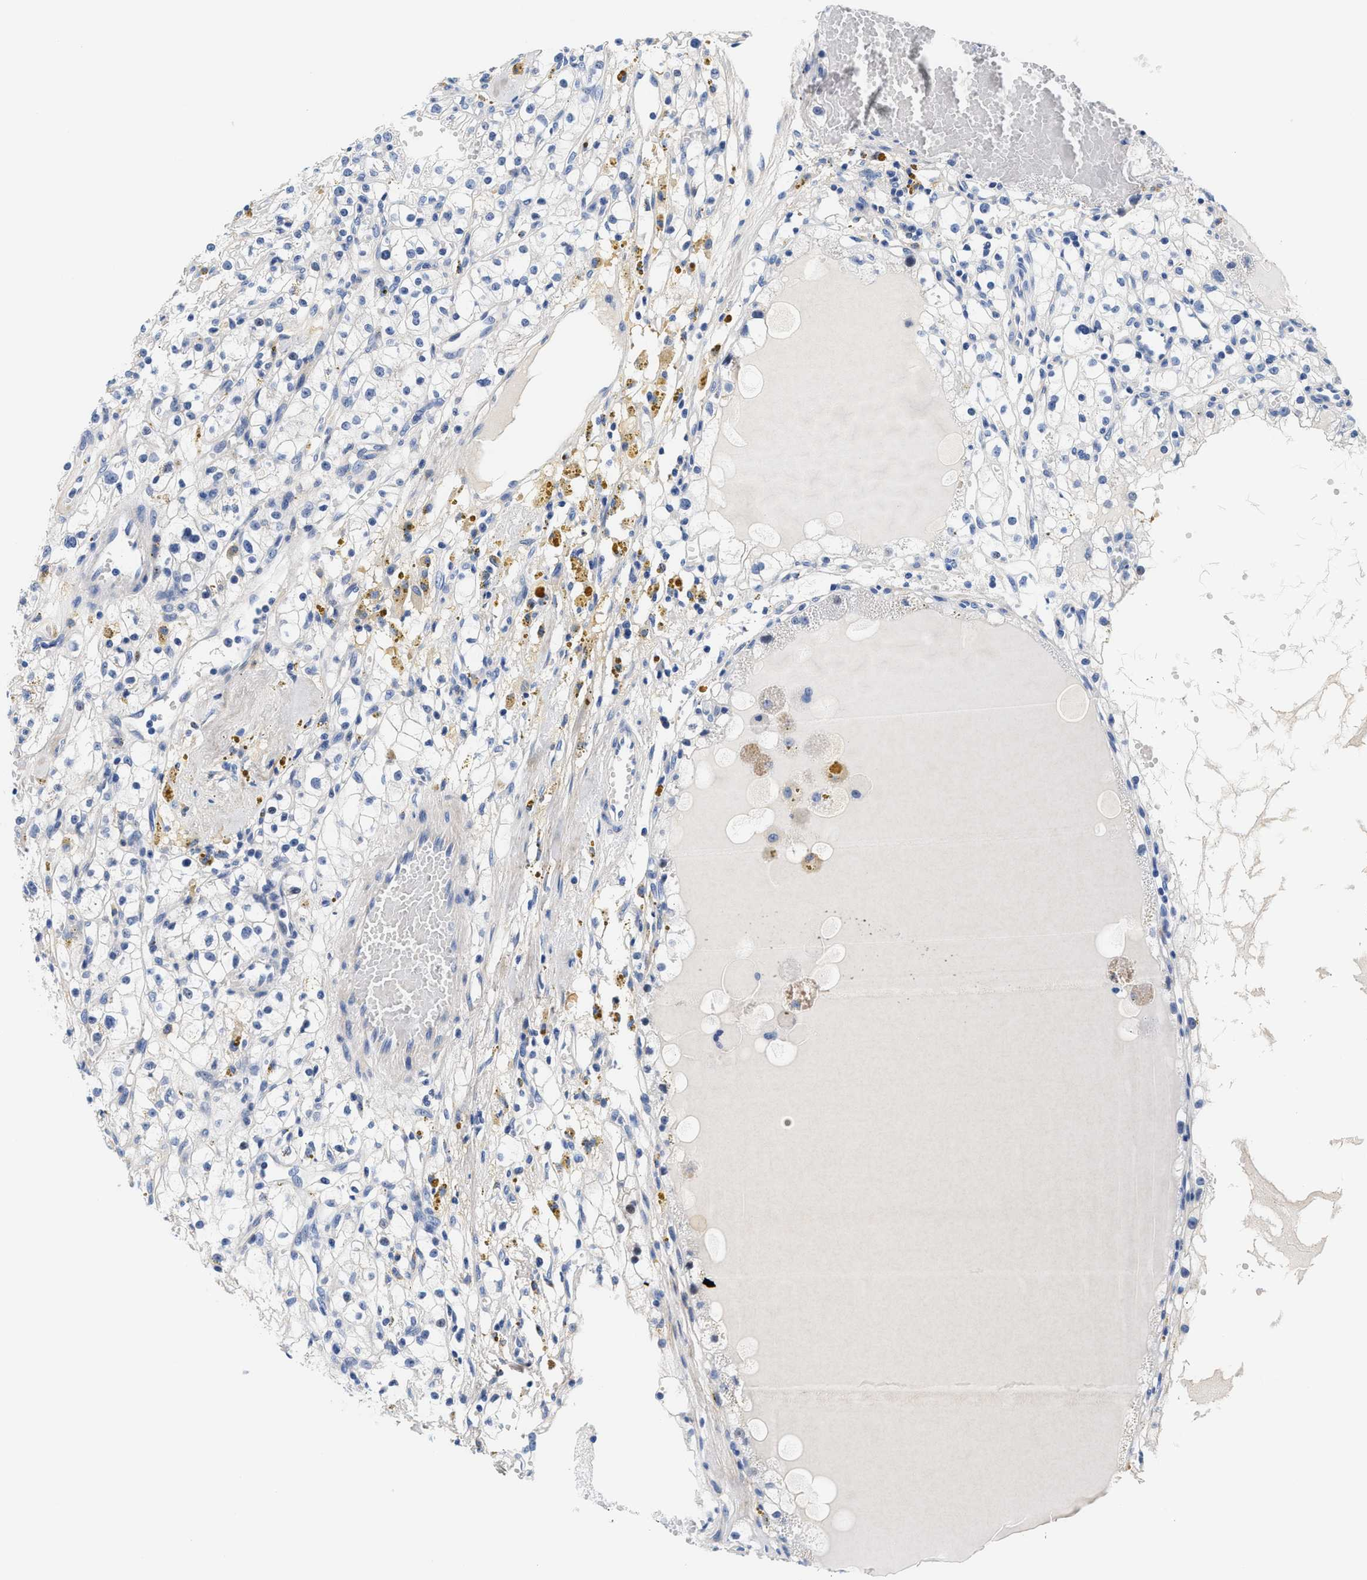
{"staining": {"intensity": "negative", "quantity": "none", "location": "none"}, "tissue": "renal cancer", "cell_type": "Tumor cells", "image_type": "cancer", "snomed": [{"axis": "morphology", "description": "Adenocarcinoma, NOS"}, {"axis": "topography", "description": "Kidney"}], "caption": "A photomicrograph of renal cancer stained for a protein exhibits no brown staining in tumor cells.", "gene": "ACTL7B", "patient": {"sex": "male", "age": 56}}